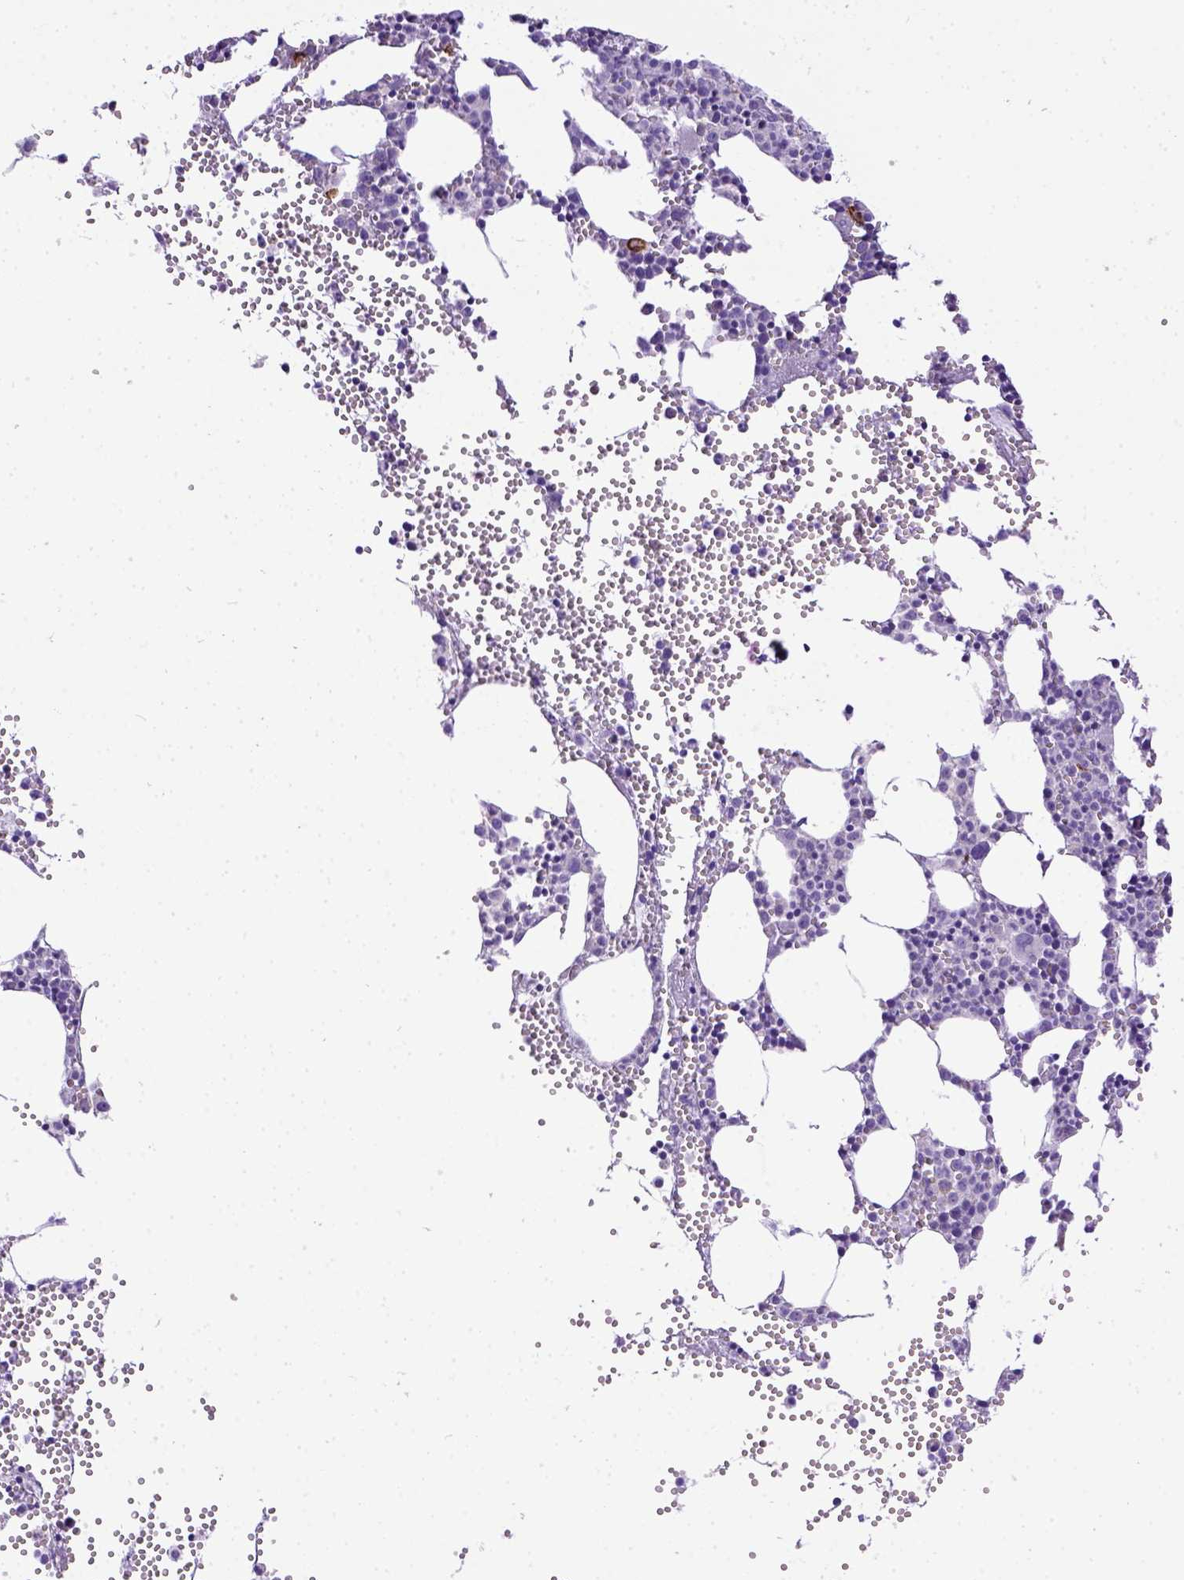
{"staining": {"intensity": "negative", "quantity": "none", "location": "none"}, "tissue": "bone marrow", "cell_type": "Hematopoietic cells", "image_type": "normal", "snomed": [{"axis": "morphology", "description": "Normal tissue, NOS"}, {"axis": "topography", "description": "Bone marrow"}], "caption": "Micrograph shows no significant protein positivity in hematopoietic cells of normal bone marrow.", "gene": "KIT", "patient": {"sex": "male", "age": 89}}